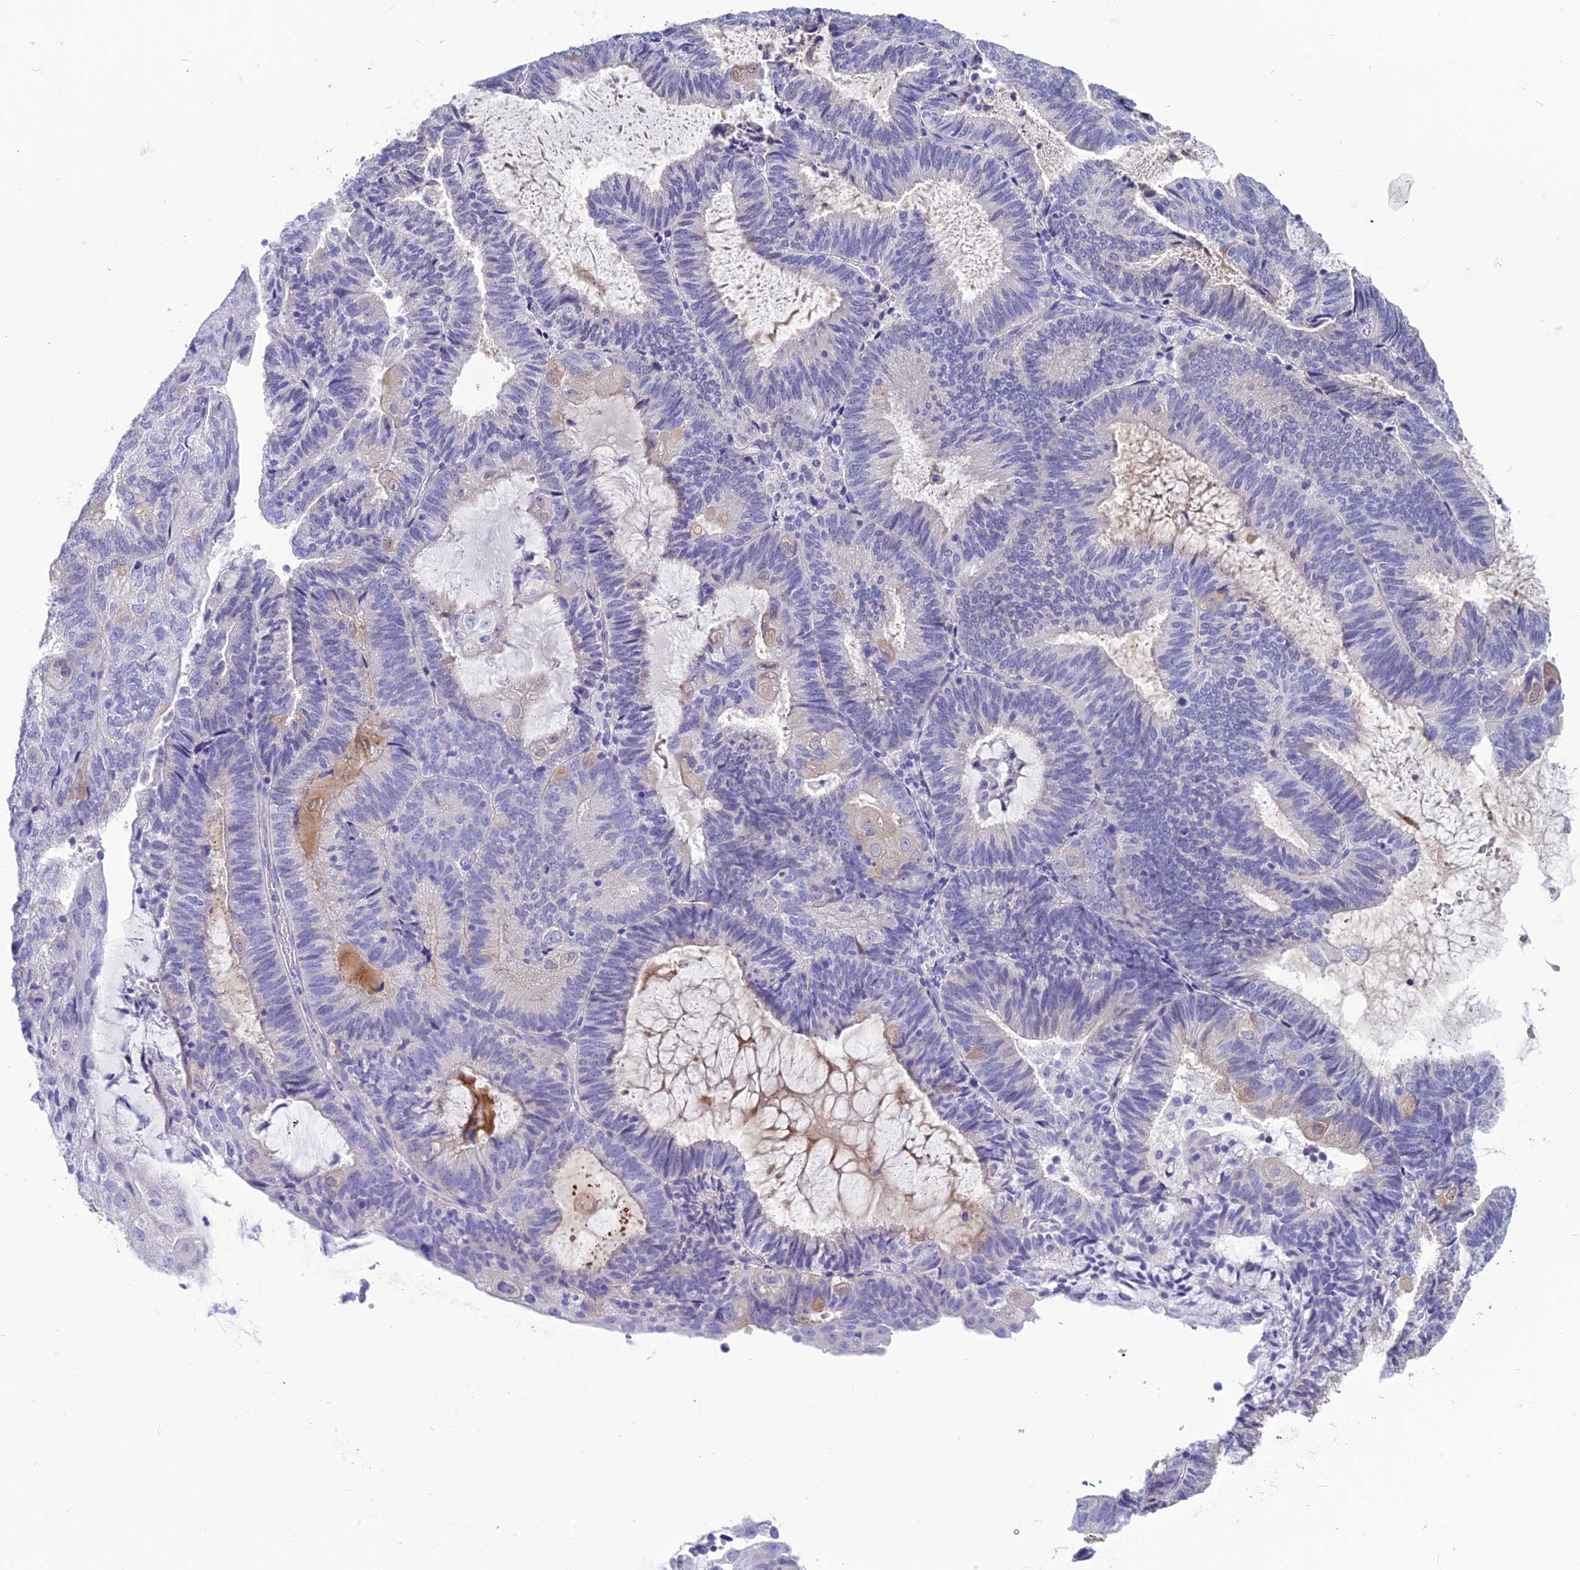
{"staining": {"intensity": "negative", "quantity": "none", "location": "none"}, "tissue": "endometrial cancer", "cell_type": "Tumor cells", "image_type": "cancer", "snomed": [{"axis": "morphology", "description": "Adenocarcinoma, NOS"}, {"axis": "topography", "description": "Endometrium"}], "caption": "Immunohistochemistry (IHC) image of neoplastic tissue: adenocarcinoma (endometrial) stained with DAB demonstrates no significant protein staining in tumor cells.", "gene": "BBS2", "patient": {"sex": "female", "age": 81}}